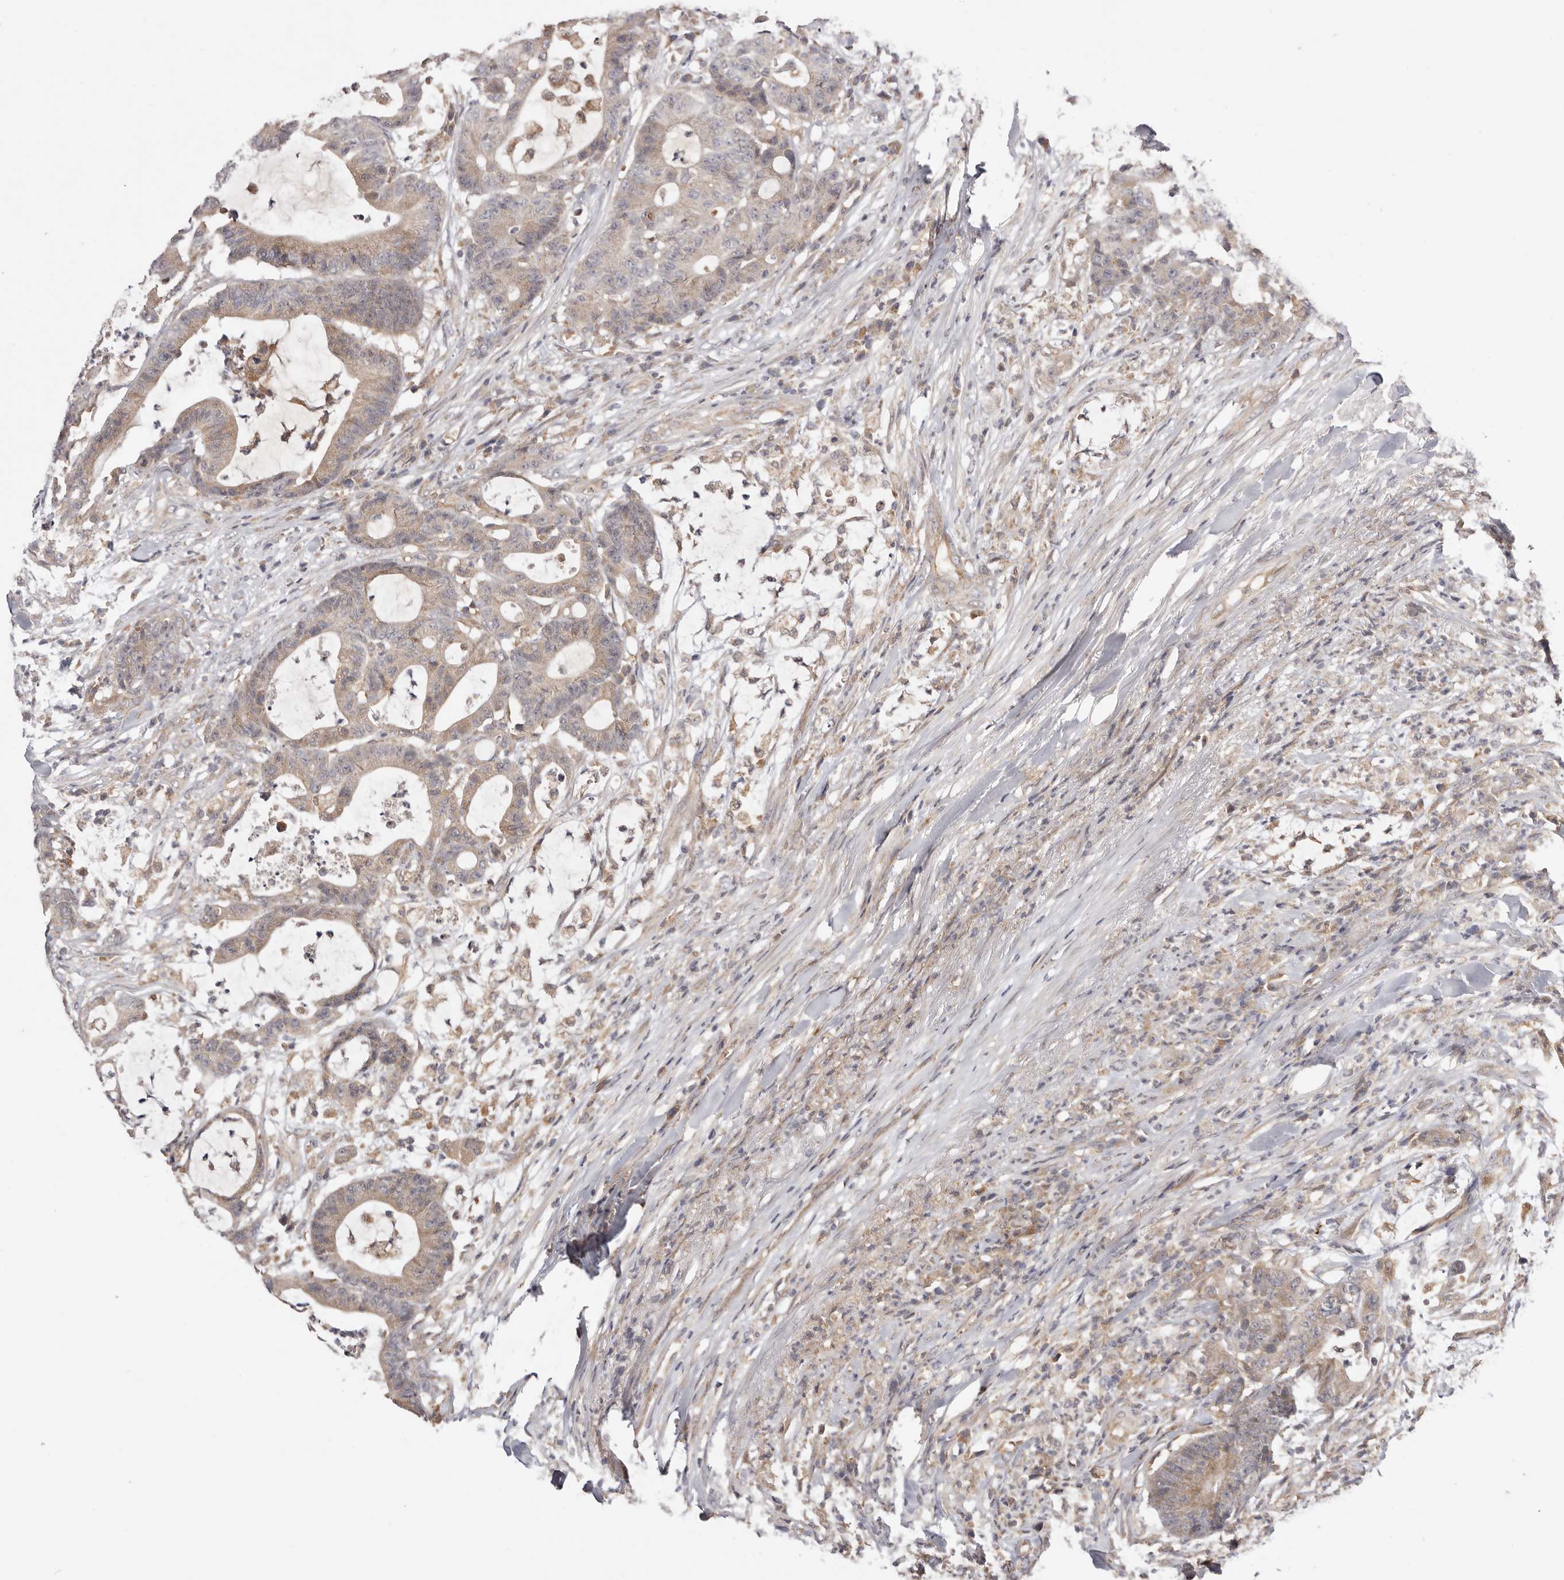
{"staining": {"intensity": "weak", "quantity": ">75%", "location": "cytoplasmic/membranous"}, "tissue": "colorectal cancer", "cell_type": "Tumor cells", "image_type": "cancer", "snomed": [{"axis": "morphology", "description": "Adenocarcinoma, NOS"}, {"axis": "topography", "description": "Colon"}], "caption": "A brown stain shows weak cytoplasmic/membranous expression of a protein in human colorectal cancer (adenocarcinoma) tumor cells.", "gene": "UBR2", "patient": {"sex": "female", "age": 84}}